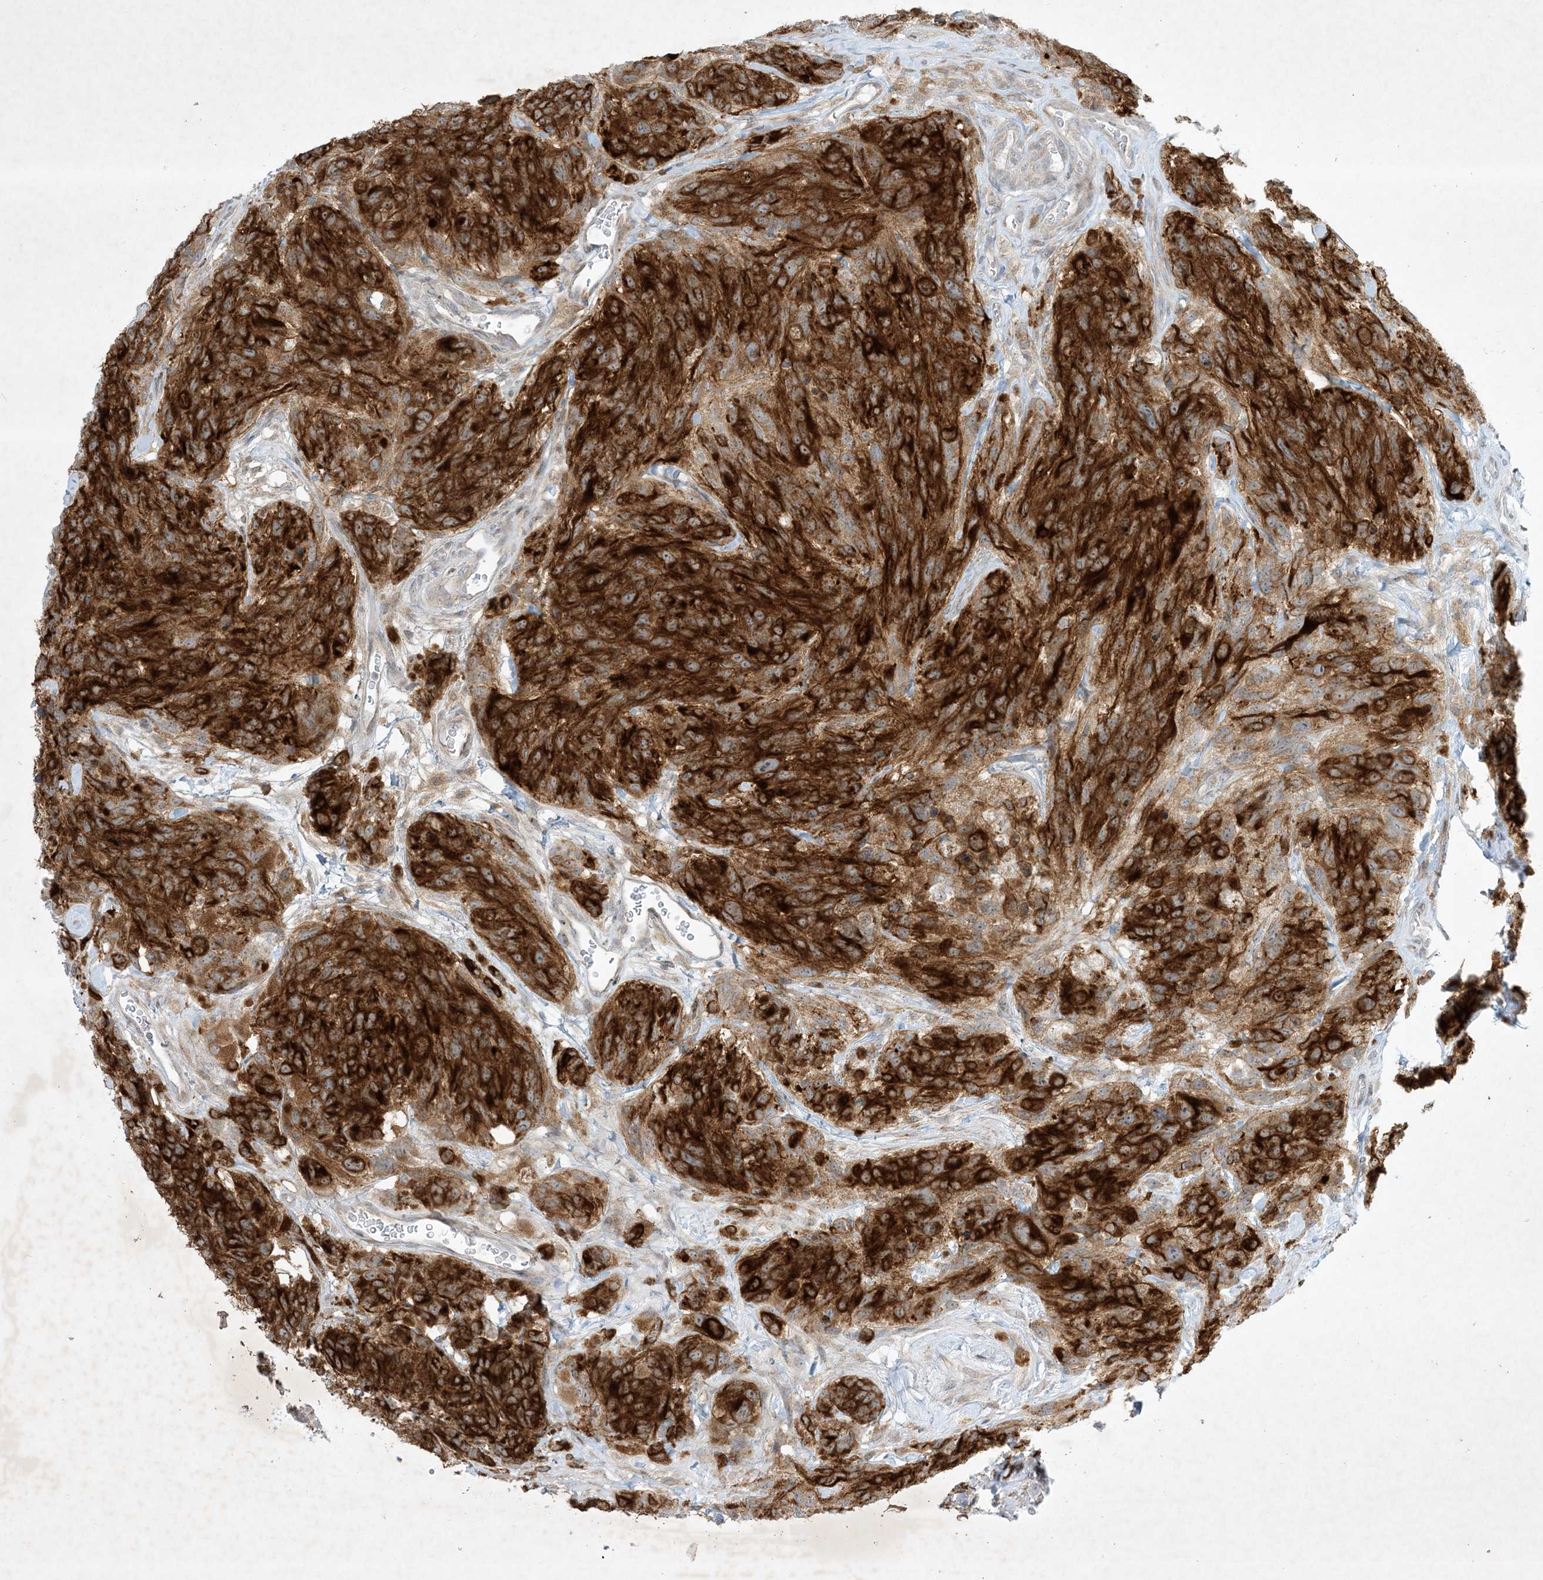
{"staining": {"intensity": "moderate", "quantity": ">75%", "location": "cytoplasmic/membranous"}, "tissue": "glioma", "cell_type": "Tumor cells", "image_type": "cancer", "snomed": [{"axis": "morphology", "description": "Glioma, malignant, High grade"}, {"axis": "topography", "description": "Brain"}], "caption": "IHC image of neoplastic tissue: human malignant glioma (high-grade) stained using immunohistochemistry shows medium levels of moderate protein expression localized specifically in the cytoplasmic/membranous of tumor cells, appearing as a cytoplasmic/membranous brown color.", "gene": "SOGA3", "patient": {"sex": "male", "age": 69}}